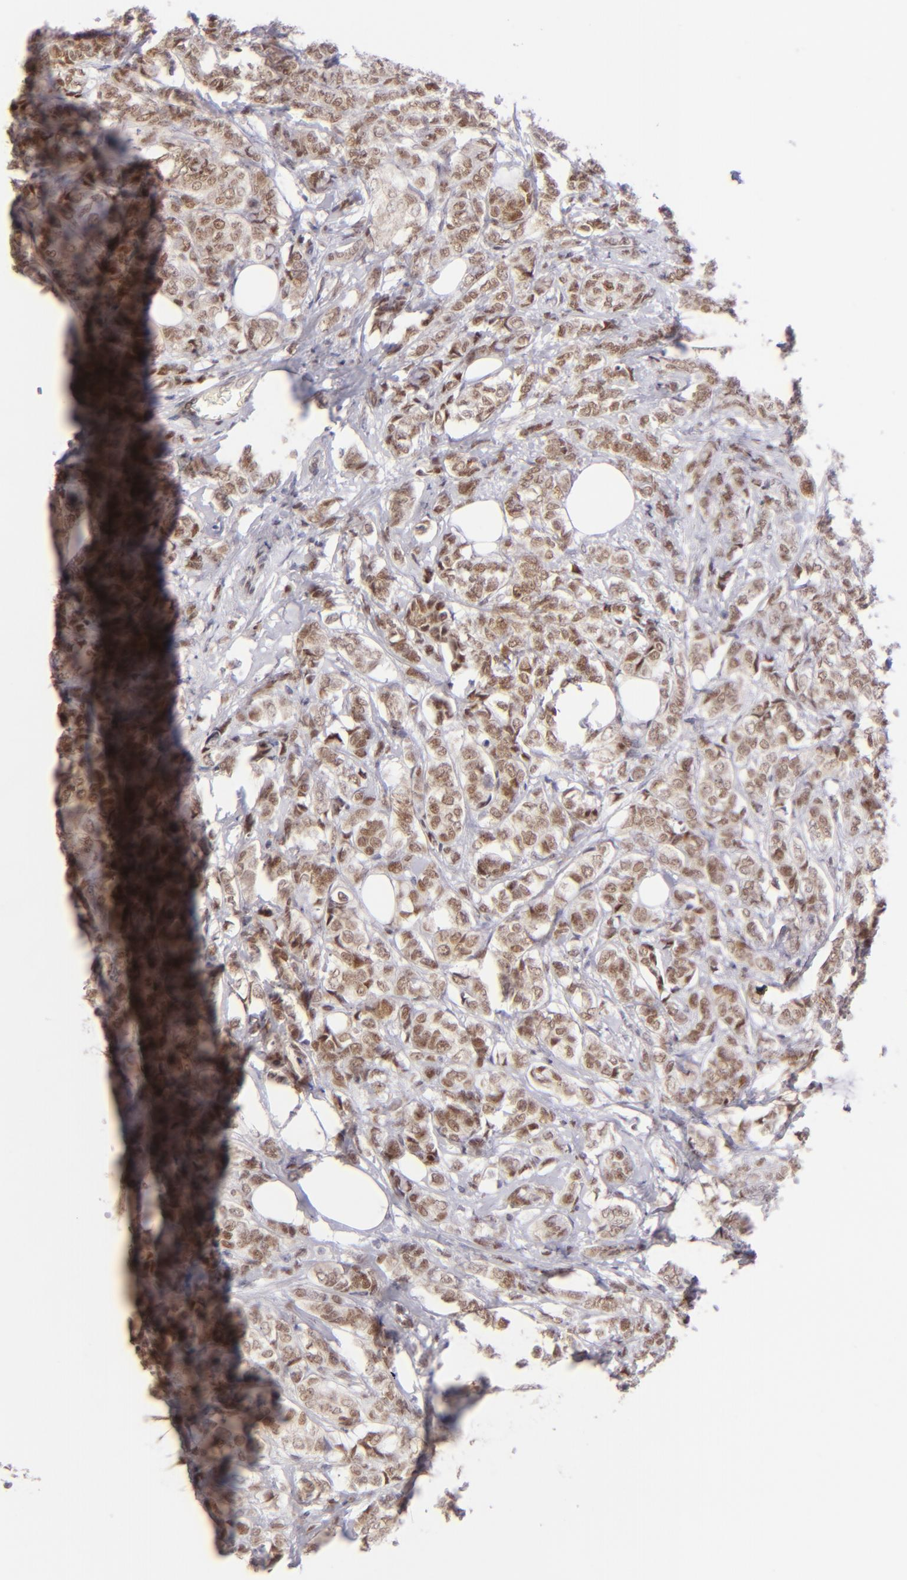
{"staining": {"intensity": "moderate", "quantity": "25%-75%", "location": "cytoplasmic/membranous,nuclear"}, "tissue": "breast cancer", "cell_type": "Tumor cells", "image_type": "cancer", "snomed": [{"axis": "morphology", "description": "Lobular carcinoma"}, {"axis": "topography", "description": "Breast"}], "caption": "Protein analysis of breast cancer tissue exhibits moderate cytoplasmic/membranous and nuclear positivity in approximately 25%-75% of tumor cells.", "gene": "POU2F1", "patient": {"sex": "female", "age": 60}}